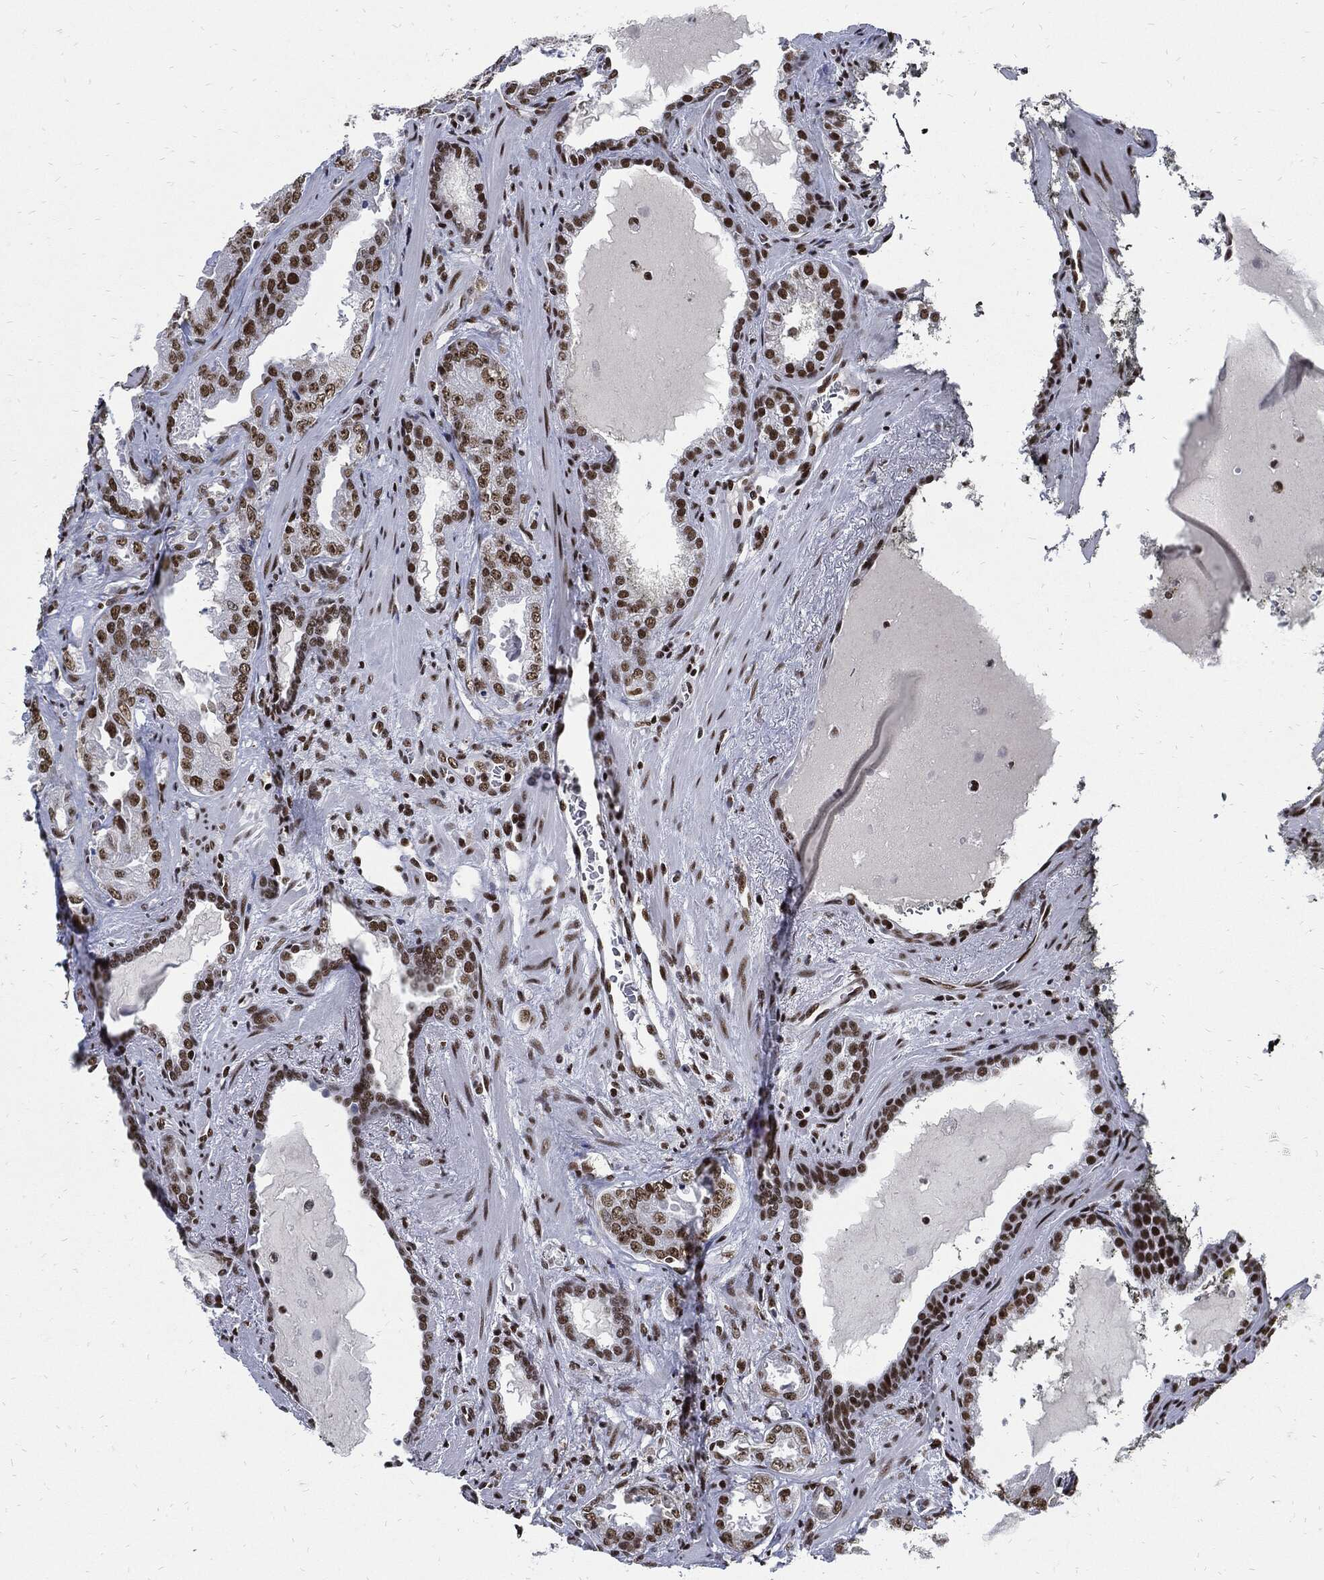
{"staining": {"intensity": "strong", "quantity": ">75%", "location": "nuclear"}, "tissue": "prostate cancer", "cell_type": "Tumor cells", "image_type": "cancer", "snomed": [{"axis": "morphology", "description": "Adenocarcinoma, Low grade"}, {"axis": "topography", "description": "Prostate"}], "caption": "Tumor cells display high levels of strong nuclear expression in approximately >75% of cells in low-grade adenocarcinoma (prostate).", "gene": "TERF2", "patient": {"sex": "male", "age": 62}}